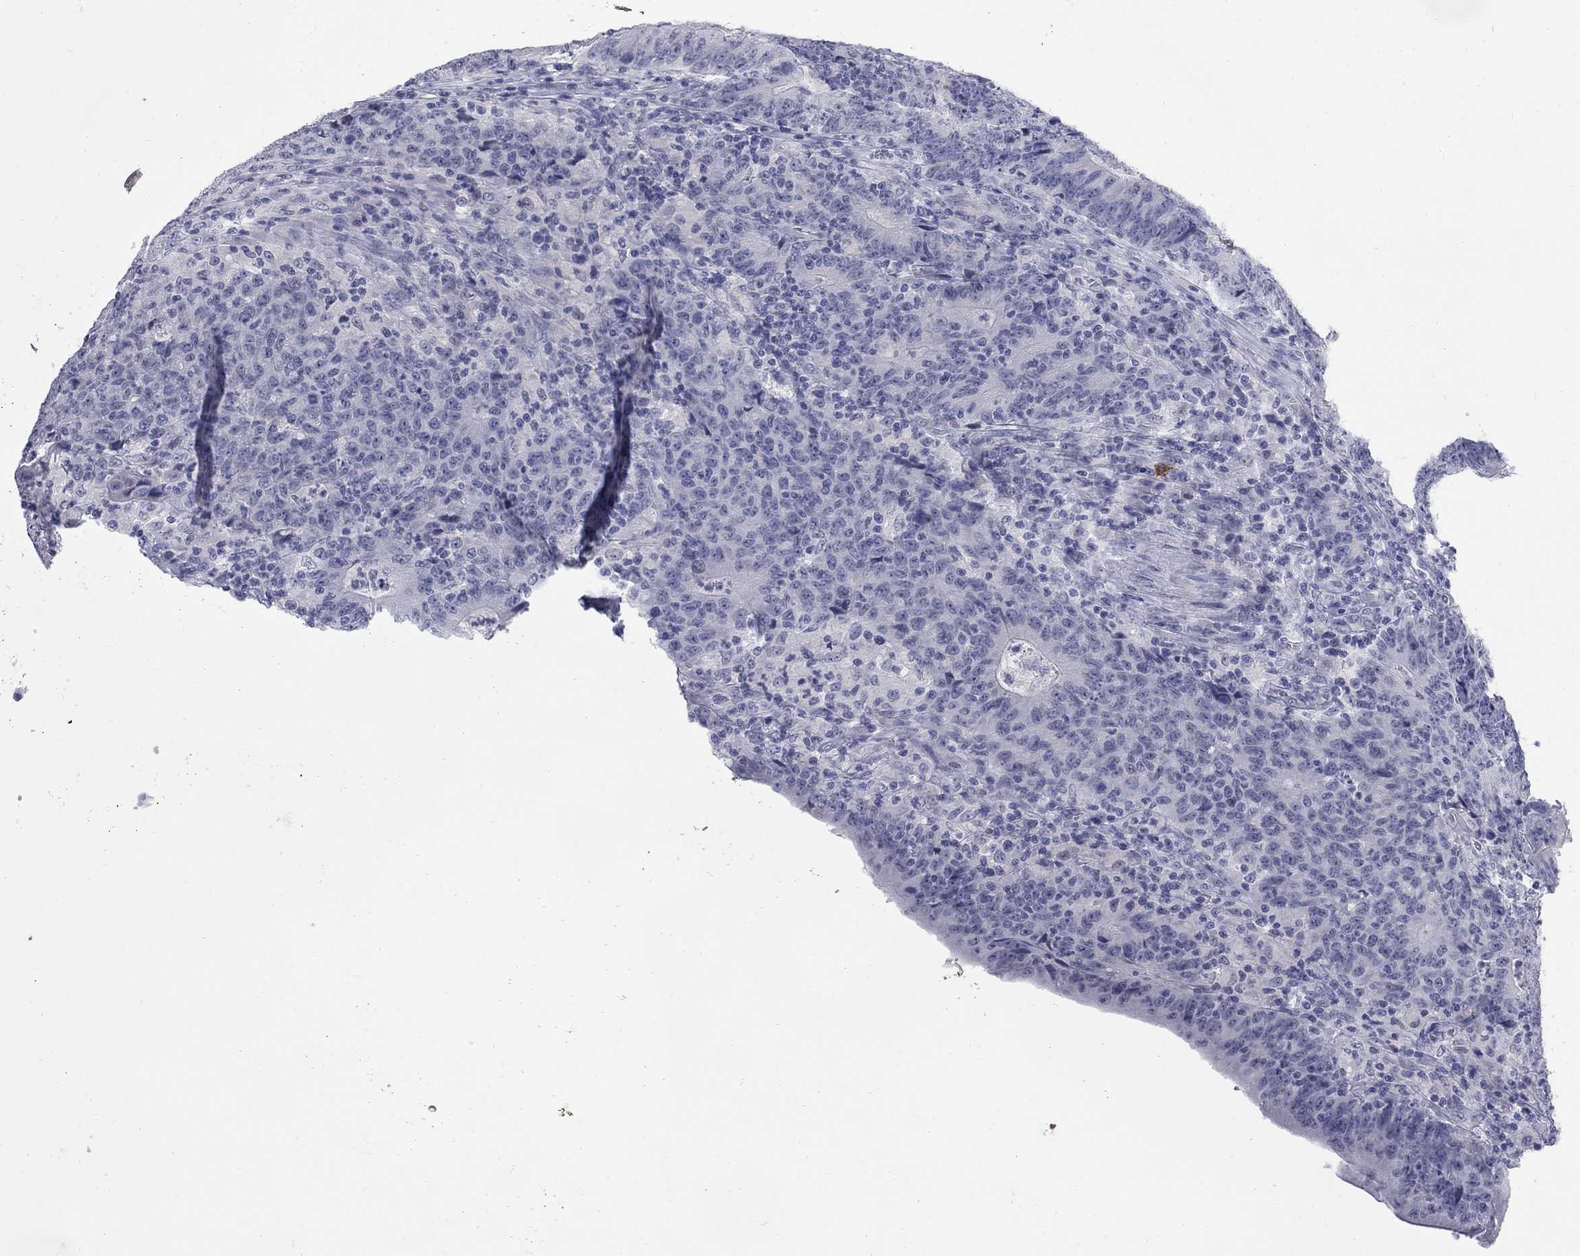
{"staining": {"intensity": "negative", "quantity": "none", "location": "none"}, "tissue": "colorectal cancer", "cell_type": "Tumor cells", "image_type": "cancer", "snomed": [{"axis": "morphology", "description": "Adenocarcinoma, NOS"}, {"axis": "topography", "description": "Colon"}], "caption": "The immunohistochemistry (IHC) image has no significant staining in tumor cells of adenocarcinoma (colorectal) tissue. (Stains: DAB (3,3'-diaminobenzidine) IHC with hematoxylin counter stain, Microscopy: brightfield microscopy at high magnification).", "gene": "CTNND2", "patient": {"sex": "female", "age": 75}}